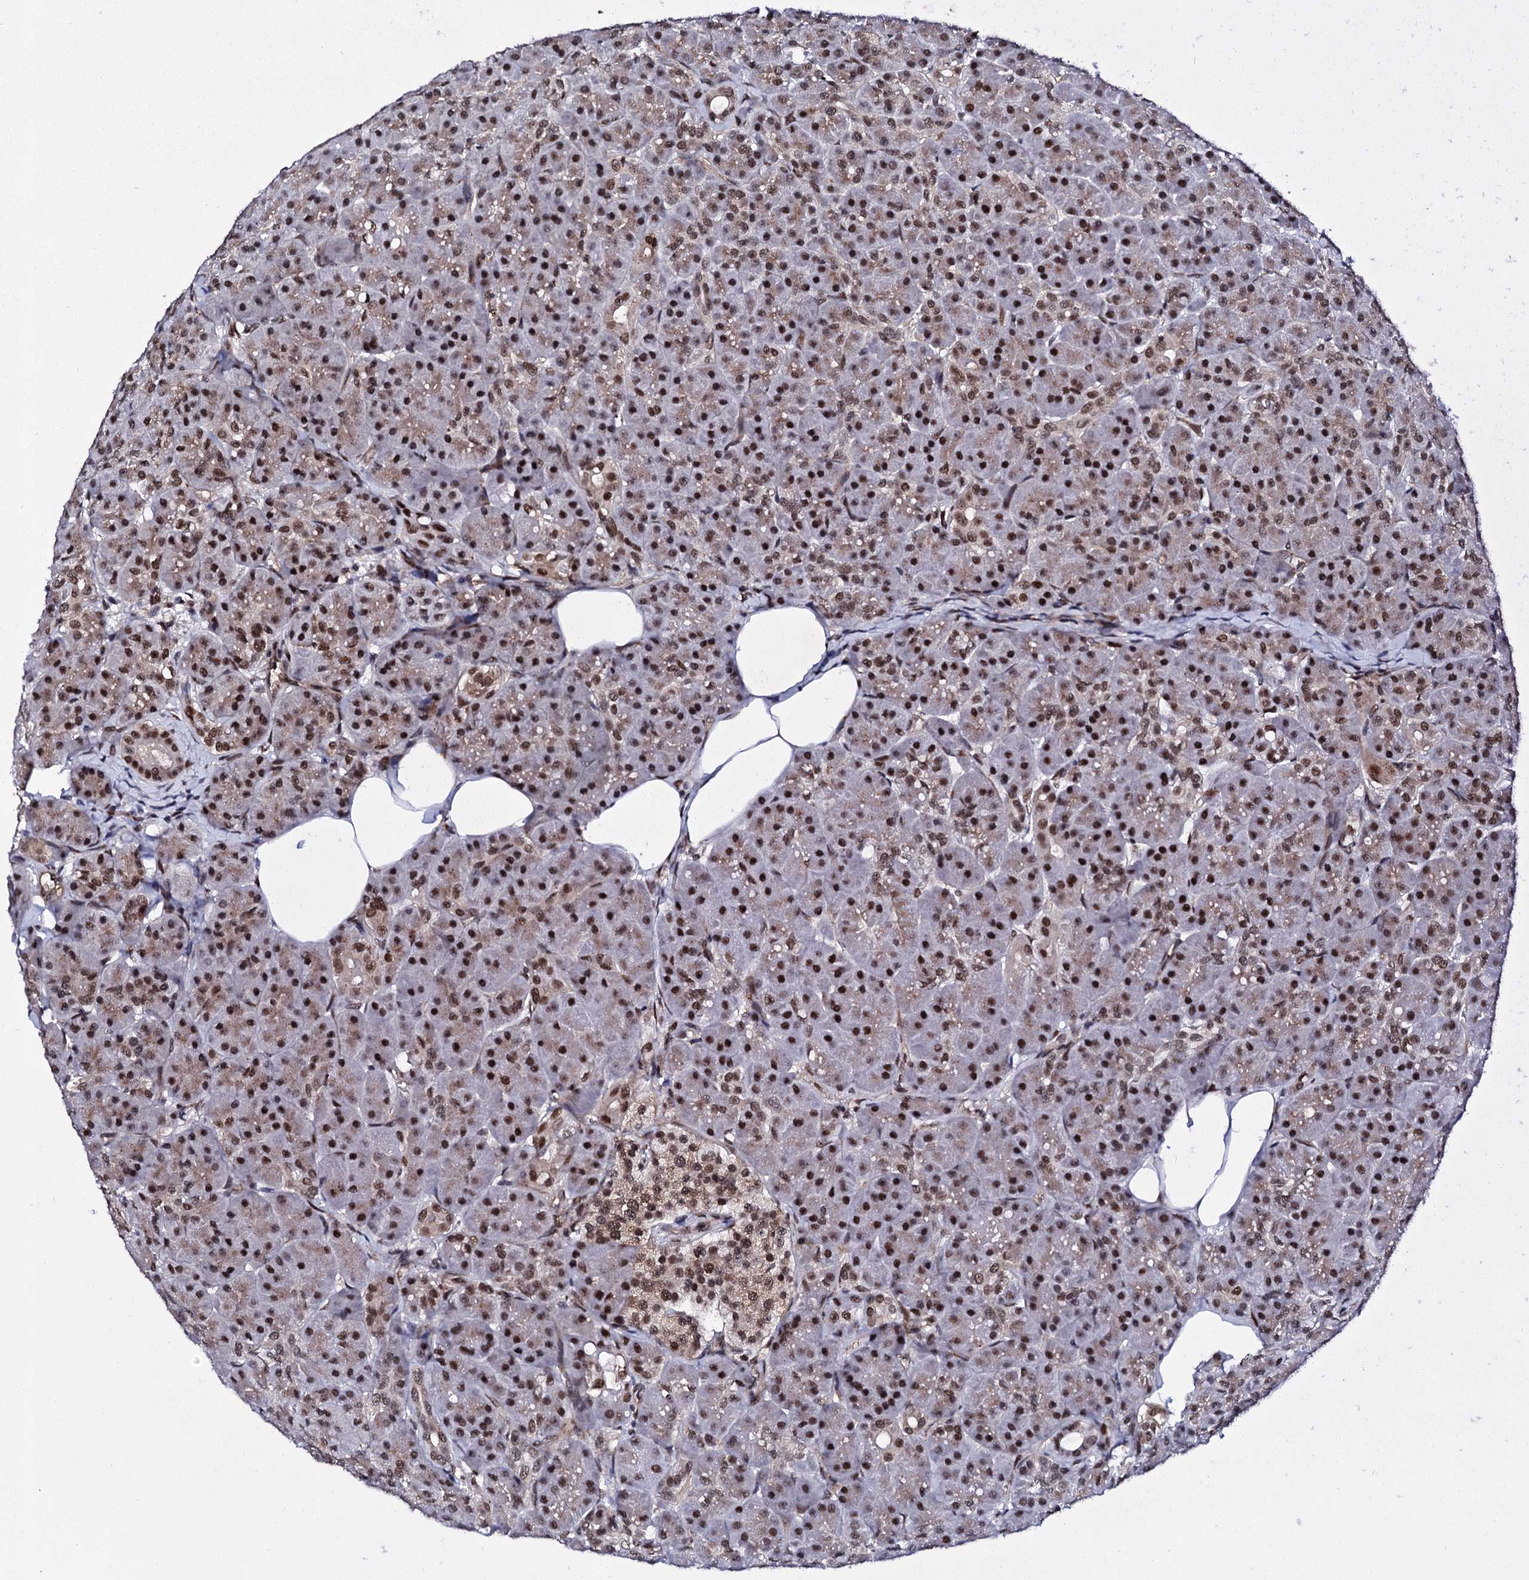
{"staining": {"intensity": "strong", "quantity": ">75%", "location": "nuclear"}, "tissue": "pancreas", "cell_type": "Exocrine glandular cells", "image_type": "normal", "snomed": [{"axis": "morphology", "description": "Normal tissue, NOS"}, {"axis": "topography", "description": "Pancreas"}], "caption": "Immunohistochemical staining of benign pancreas demonstrates strong nuclear protein positivity in approximately >75% of exocrine glandular cells. The staining was performed using DAB (3,3'-diaminobenzidine) to visualize the protein expression in brown, while the nuclei were stained in blue with hematoxylin (Magnification: 20x).", "gene": "CSTF3", "patient": {"sex": "male", "age": 63}}